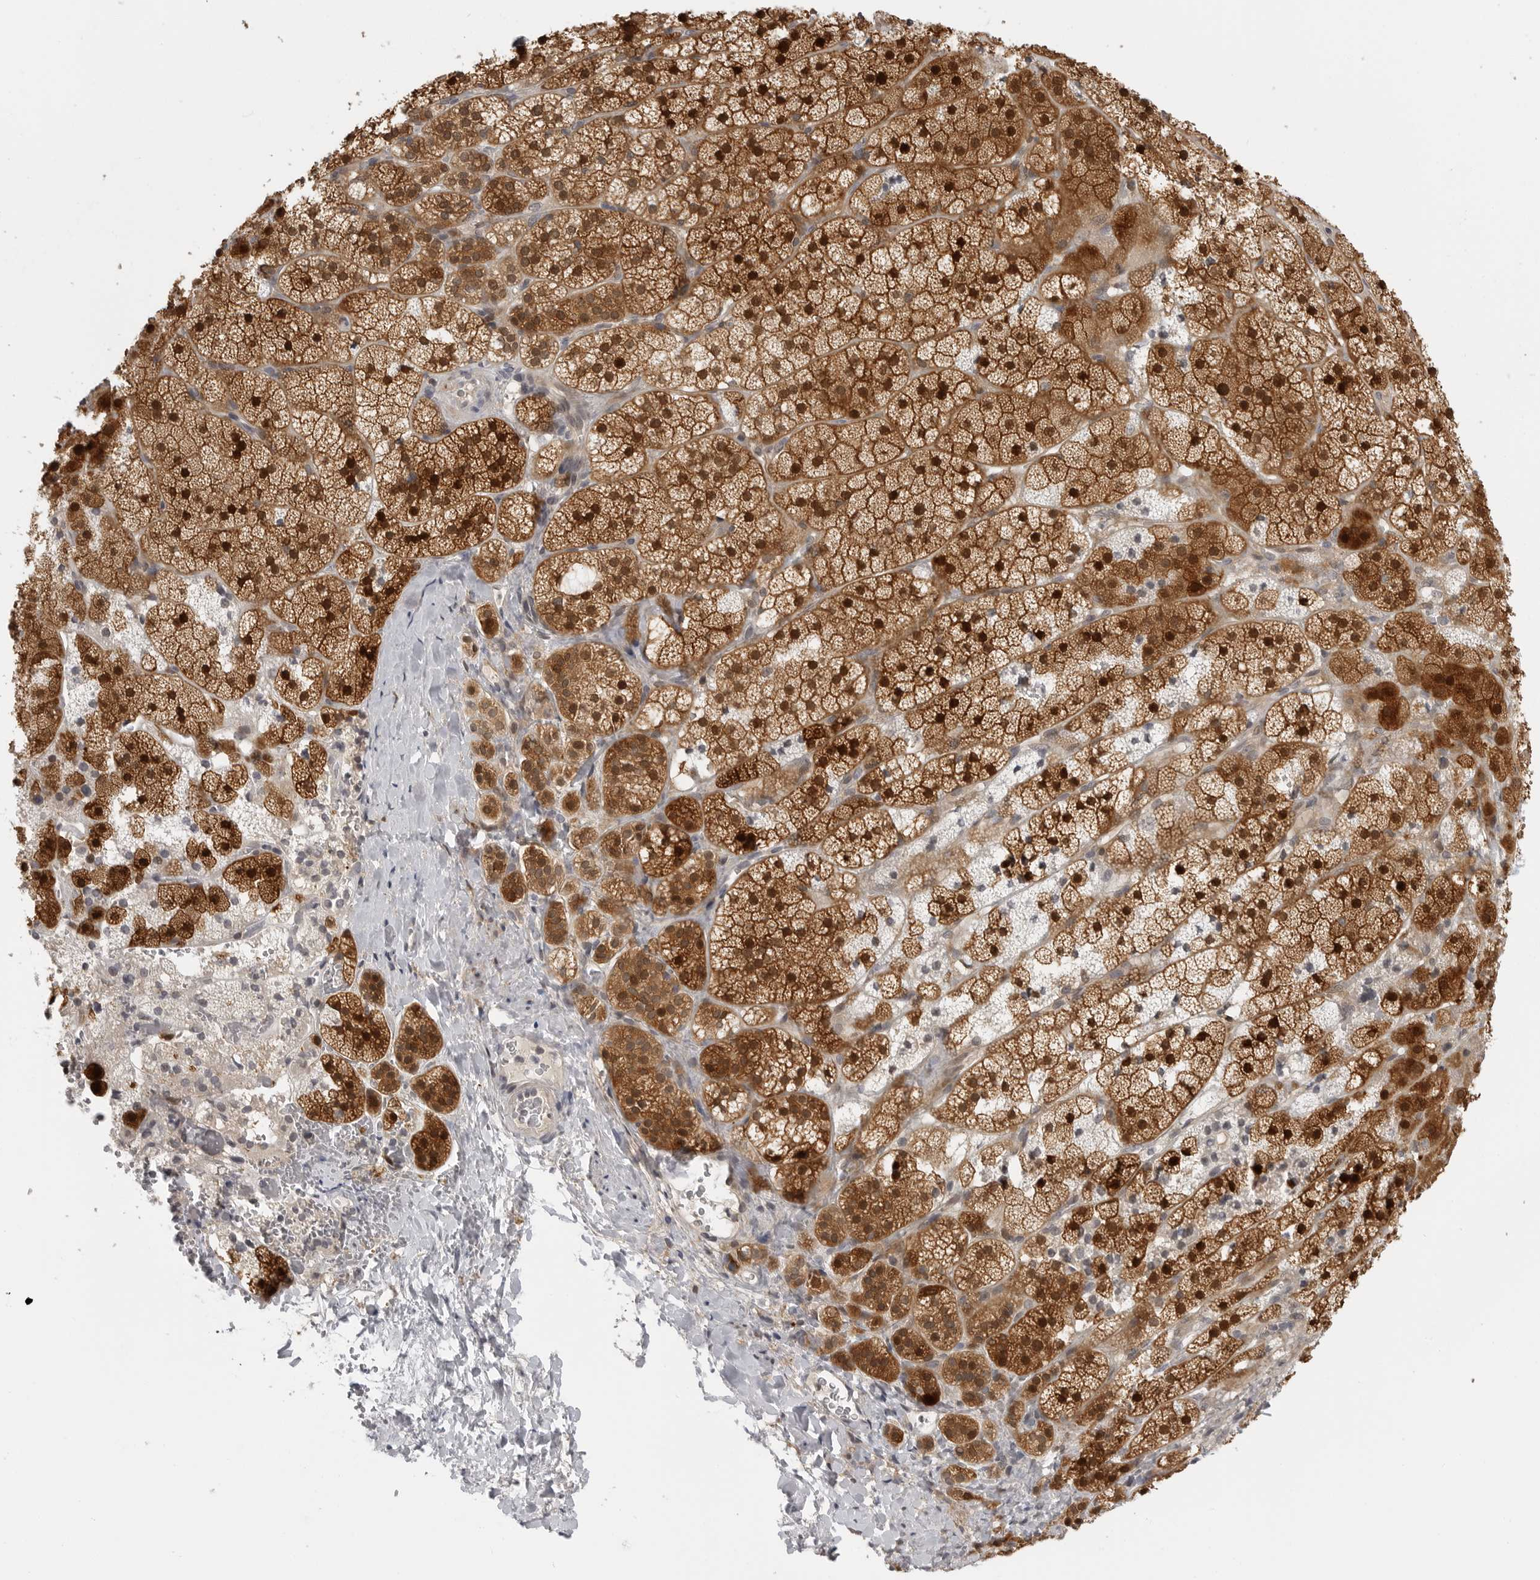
{"staining": {"intensity": "strong", "quantity": ">75%", "location": "cytoplasmic/membranous,nuclear"}, "tissue": "adrenal gland", "cell_type": "Glandular cells", "image_type": "normal", "snomed": [{"axis": "morphology", "description": "Normal tissue, NOS"}, {"axis": "topography", "description": "Adrenal gland"}], "caption": "Protein expression analysis of unremarkable adrenal gland exhibits strong cytoplasmic/membranous,nuclear expression in about >75% of glandular cells. (Stains: DAB in brown, nuclei in blue, Microscopy: brightfield microscopy at high magnification).", "gene": "CTIF", "patient": {"sex": "female", "age": 44}}